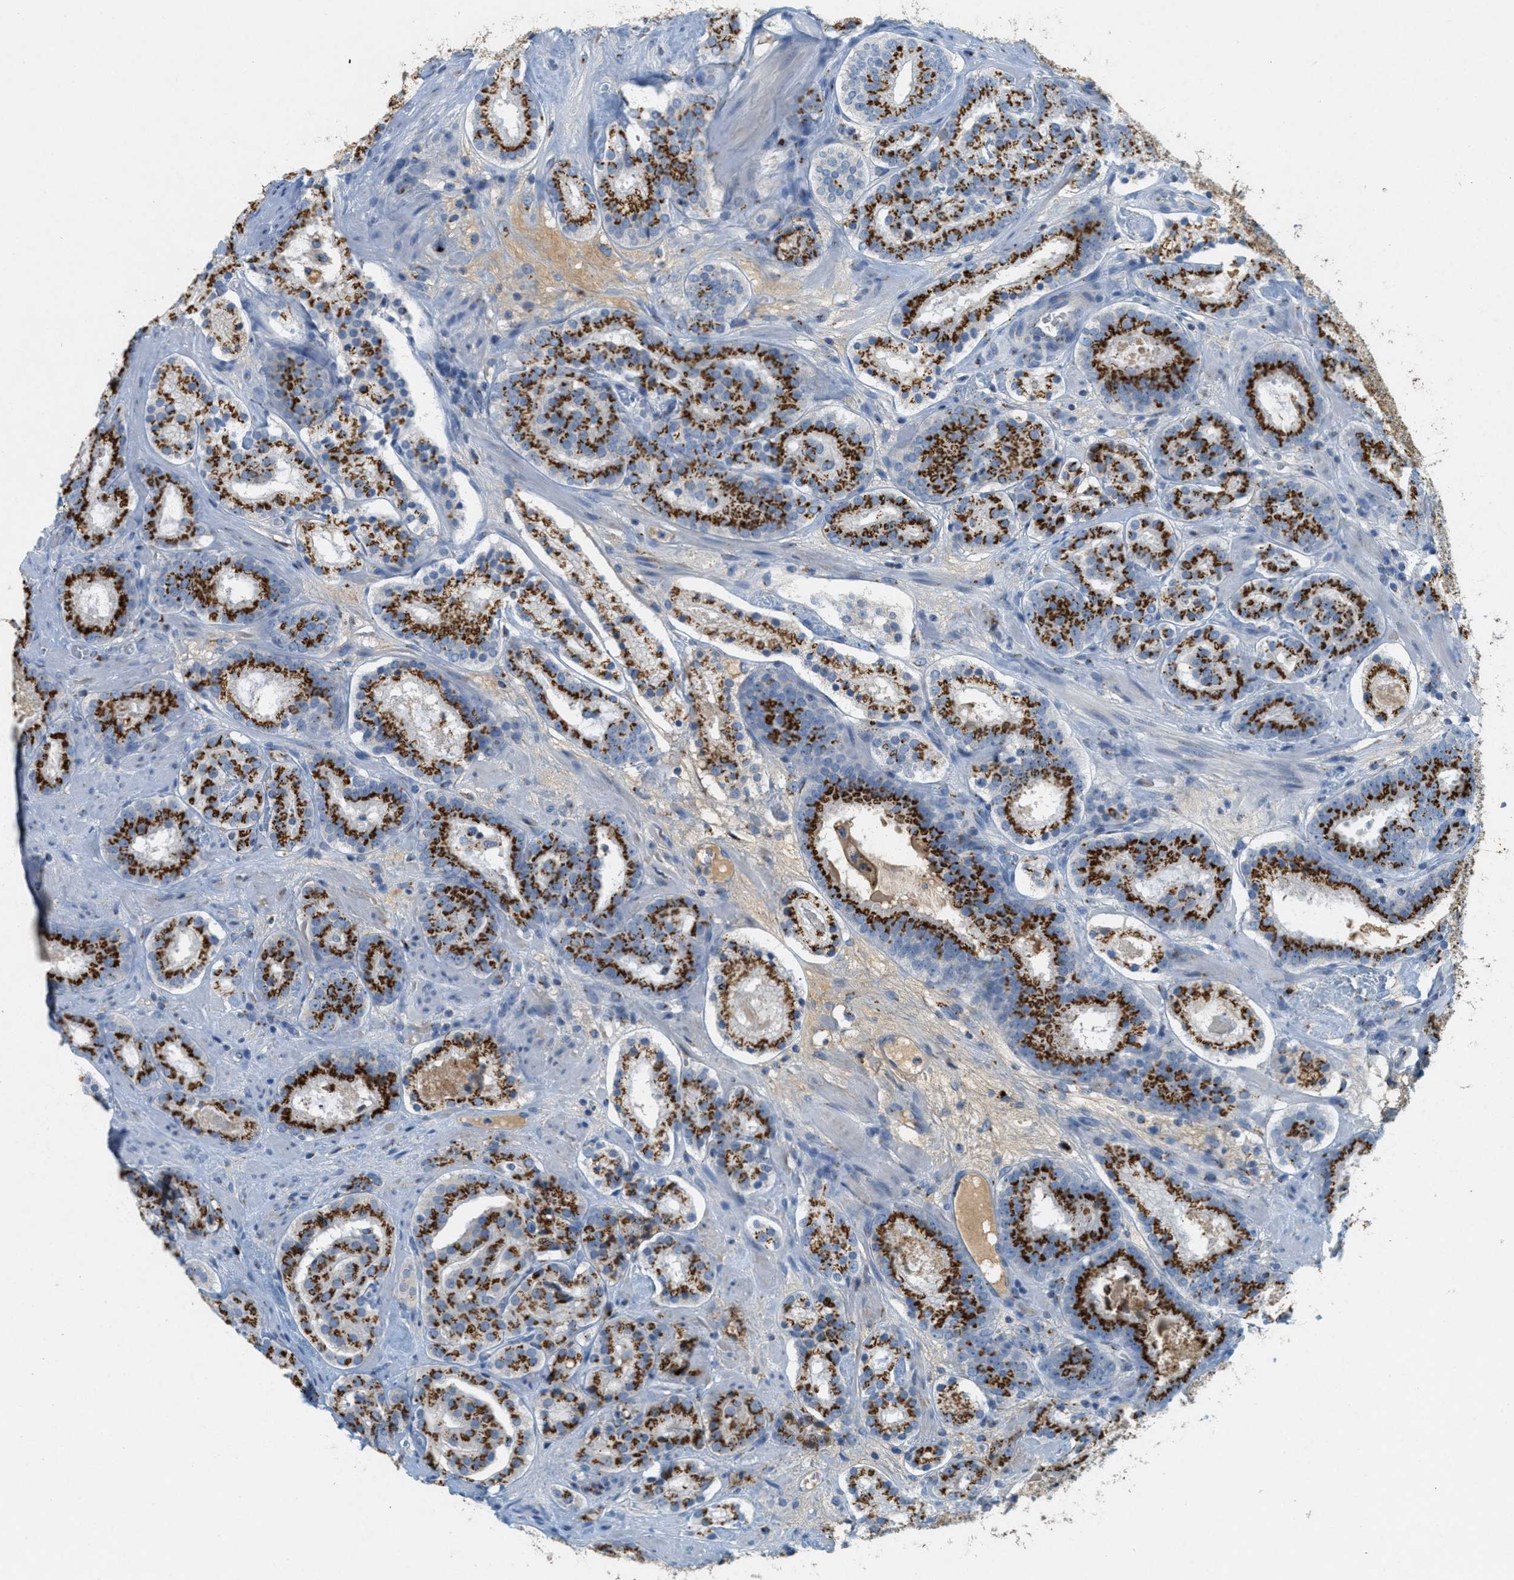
{"staining": {"intensity": "strong", "quantity": ">75%", "location": "cytoplasmic/membranous"}, "tissue": "prostate cancer", "cell_type": "Tumor cells", "image_type": "cancer", "snomed": [{"axis": "morphology", "description": "Adenocarcinoma, Low grade"}, {"axis": "topography", "description": "Prostate"}], "caption": "DAB (3,3'-diaminobenzidine) immunohistochemical staining of human prostate cancer demonstrates strong cytoplasmic/membranous protein positivity in about >75% of tumor cells.", "gene": "ENTPD4", "patient": {"sex": "male", "age": 69}}